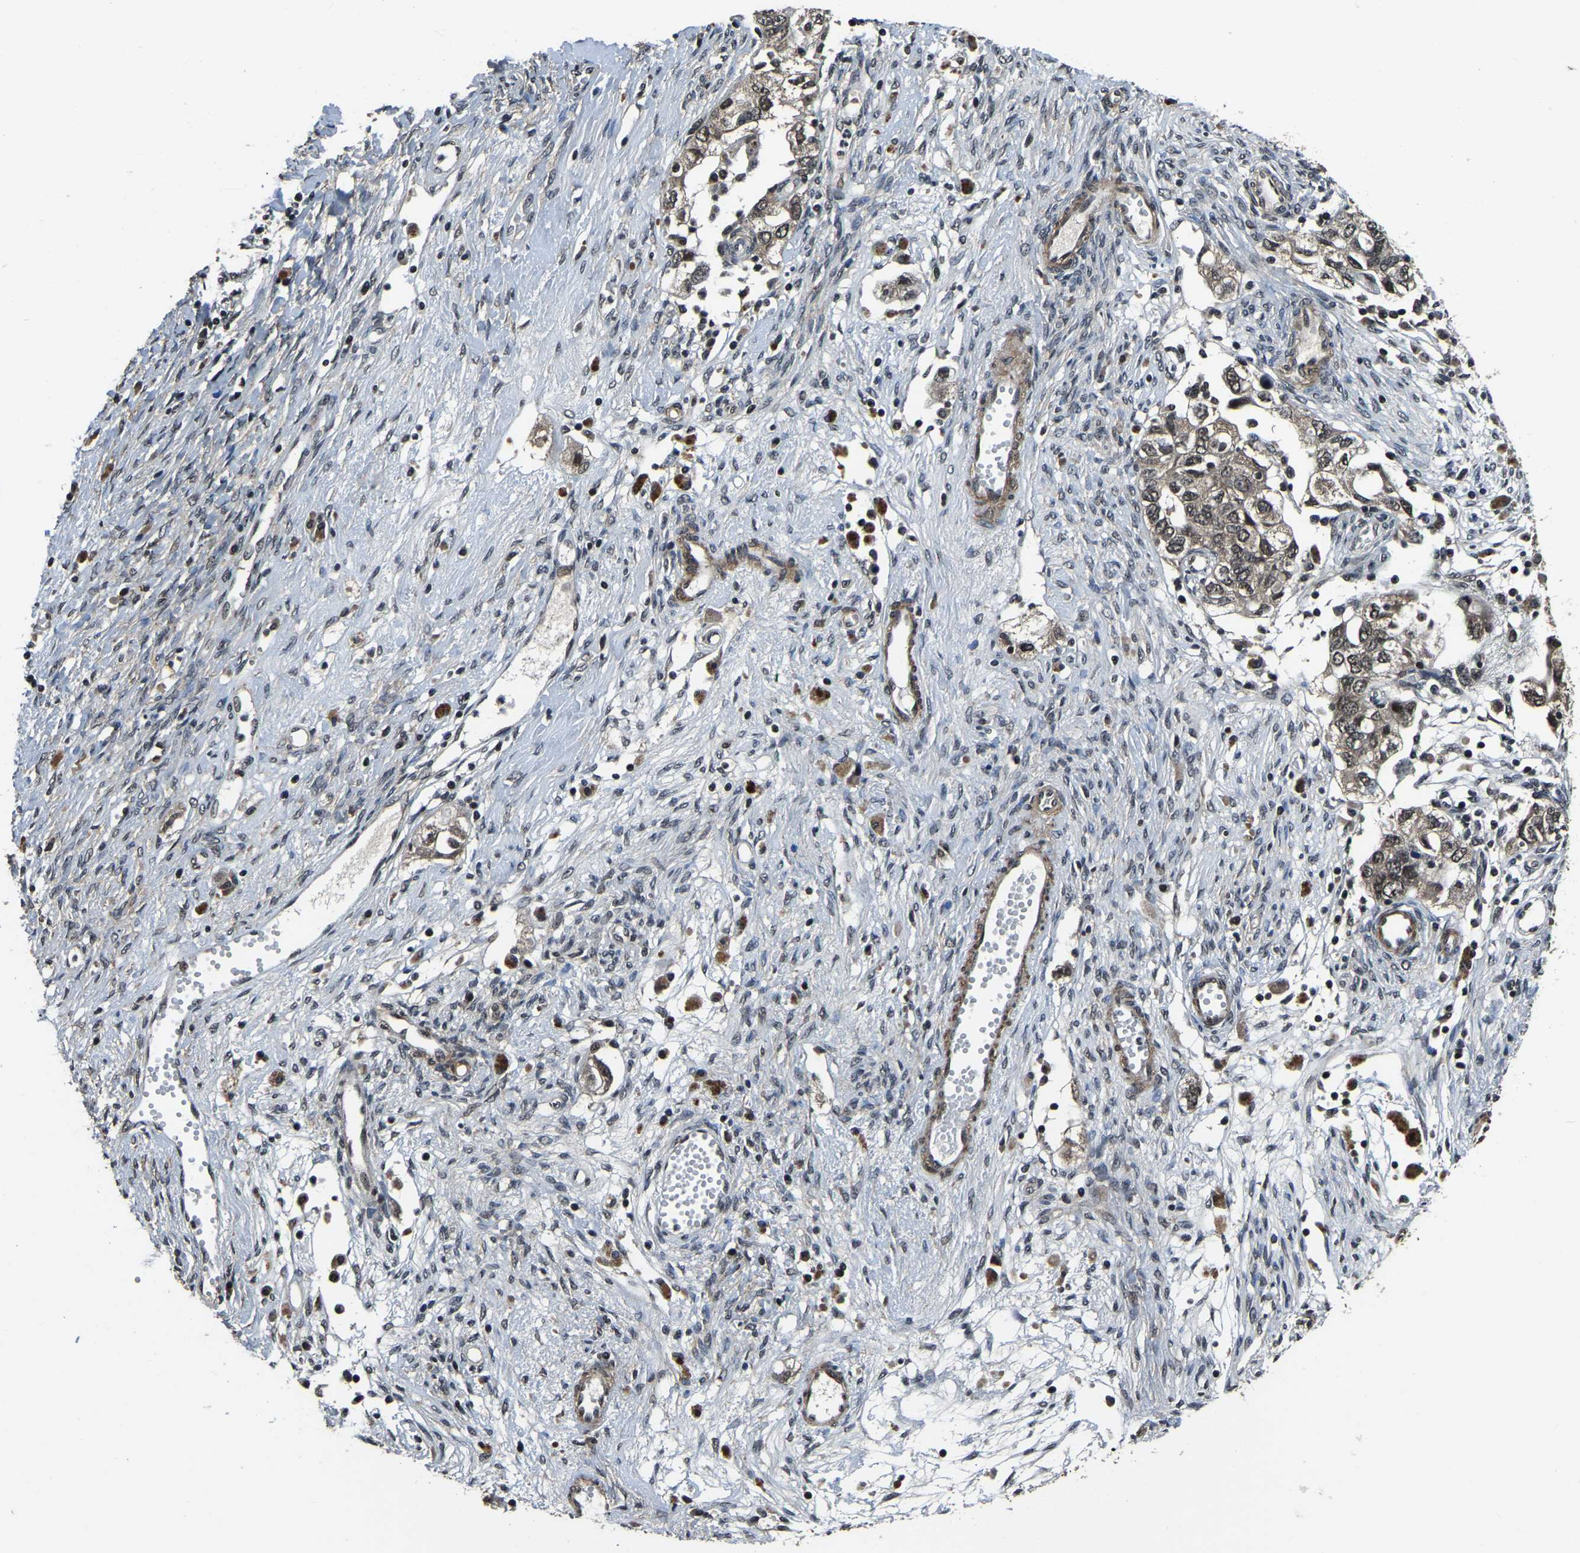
{"staining": {"intensity": "weak", "quantity": ">75%", "location": "cytoplasmic/membranous,nuclear"}, "tissue": "ovarian cancer", "cell_type": "Tumor cells", "image_type": "cancer", "snomed": [{"axis": "morphology", "description": "Carcinoma, NOS"}, {"axis": "morphology", "description": "Cystadenocarcinoma, serous, NOS"}, {"axis": "topography", "description": "Ovary"}], "caption": "Immunohistochemistry (IHC) histopathology image of neoplastic tissue: human carcinoma (ovarian) stained using immunohistochemistry (IHC) shows low levels of weak protein expression localized specifically in the cytoplasmic/membranous and nuclear of tumor cells, appearing as a cytoplasmic/membranous and nuclear brown color.", "gene": "ANKIB1", "patient": {"sex": "female", "age": 69}}